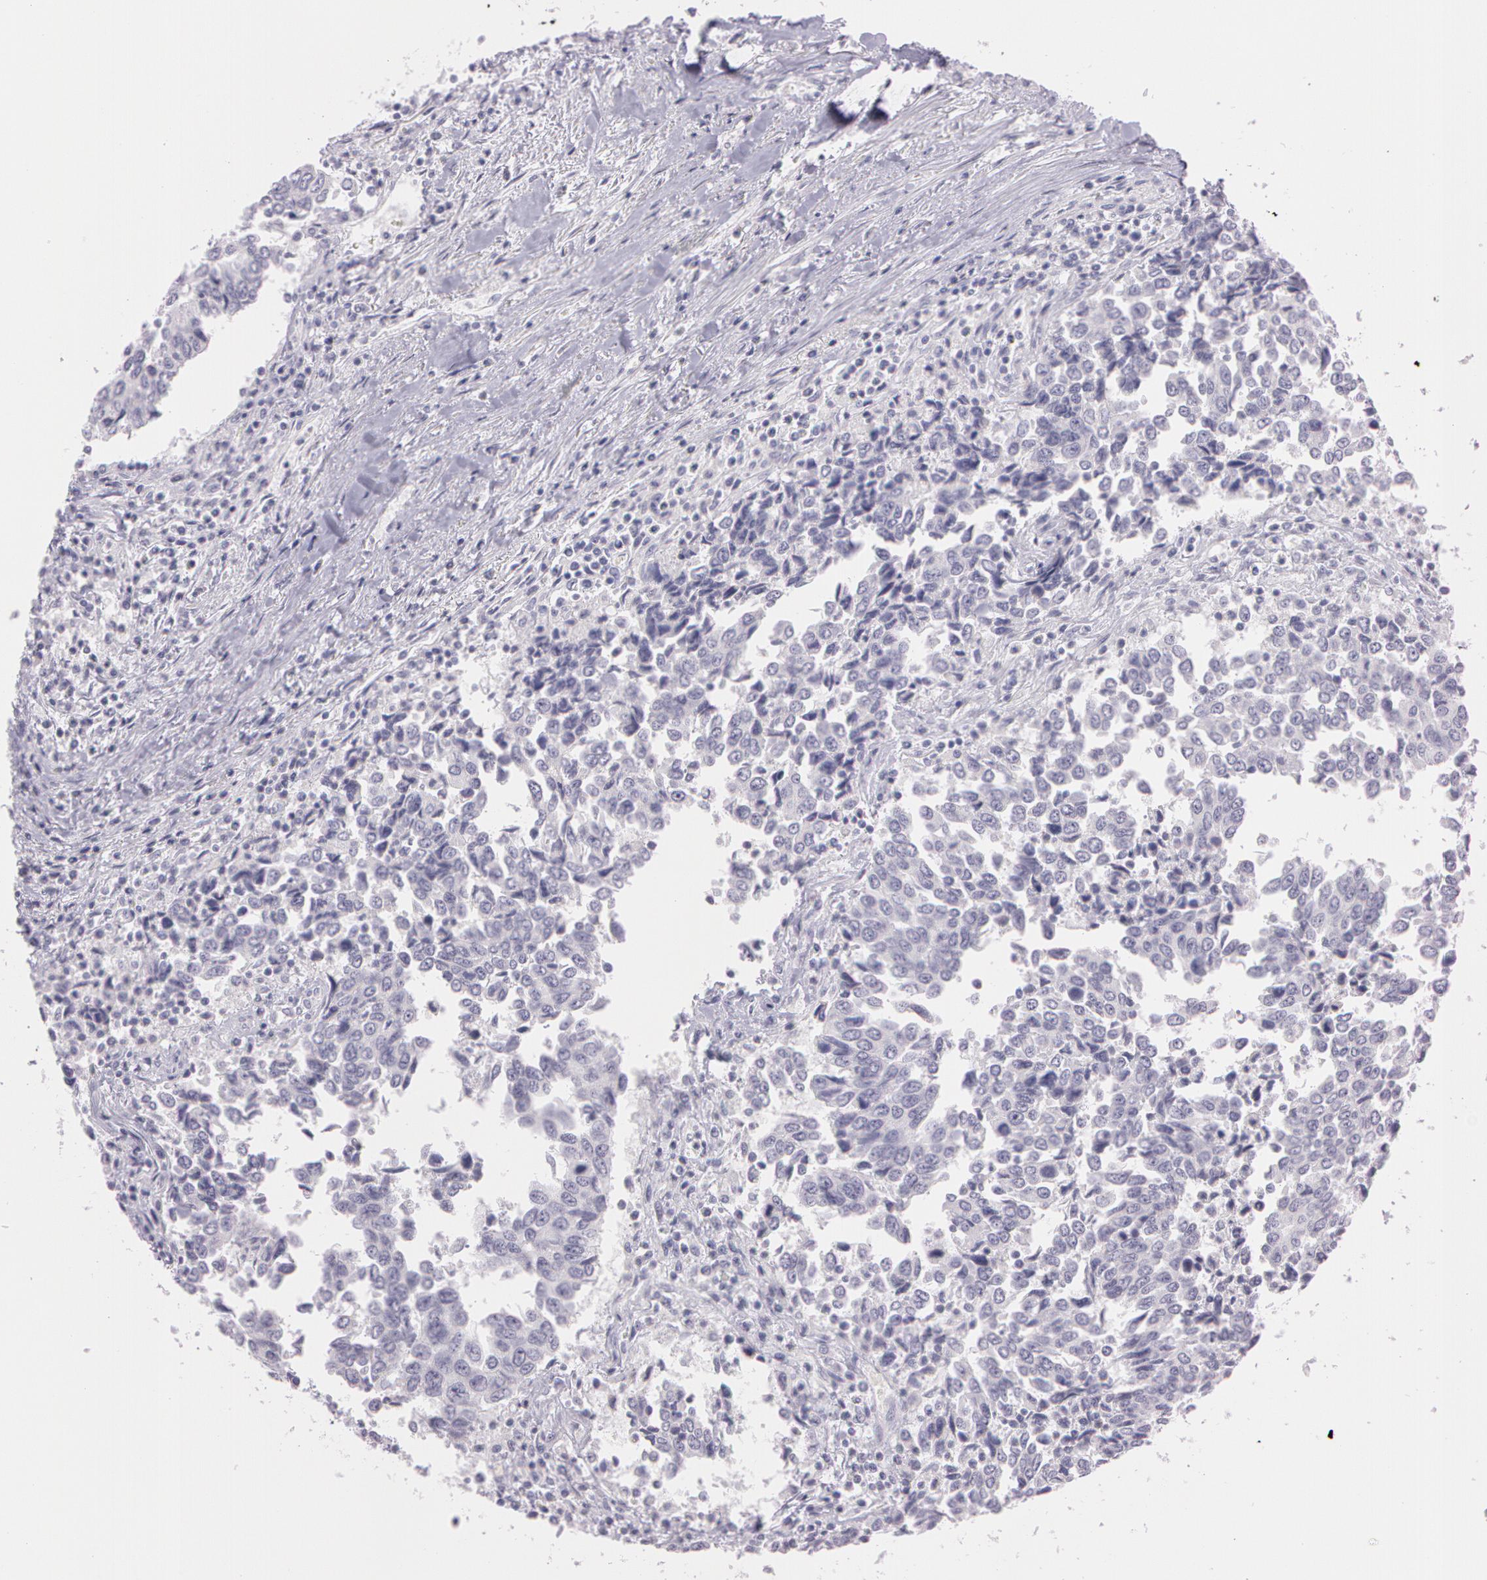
{"staining": {"intensity": "negative", "quantity": "none", "location": "none"}, "tissue": "urothelial cancer", "cell_type": "Tumor cells", "image_type": "cancer", "snomed": [{"axis": "morphology", "description": "Urothelial carcinoma, High grade"}, {"axis": "topography", "description": "Urinary bladder"}], "caption": "Immunohistochemistry image of high-grade urothelial carcinoma stained for a protein (brown), which exhibits no positivity in tumor cells.", "gene": "OTC", "patient": {"sex": "male", "age": 86}}